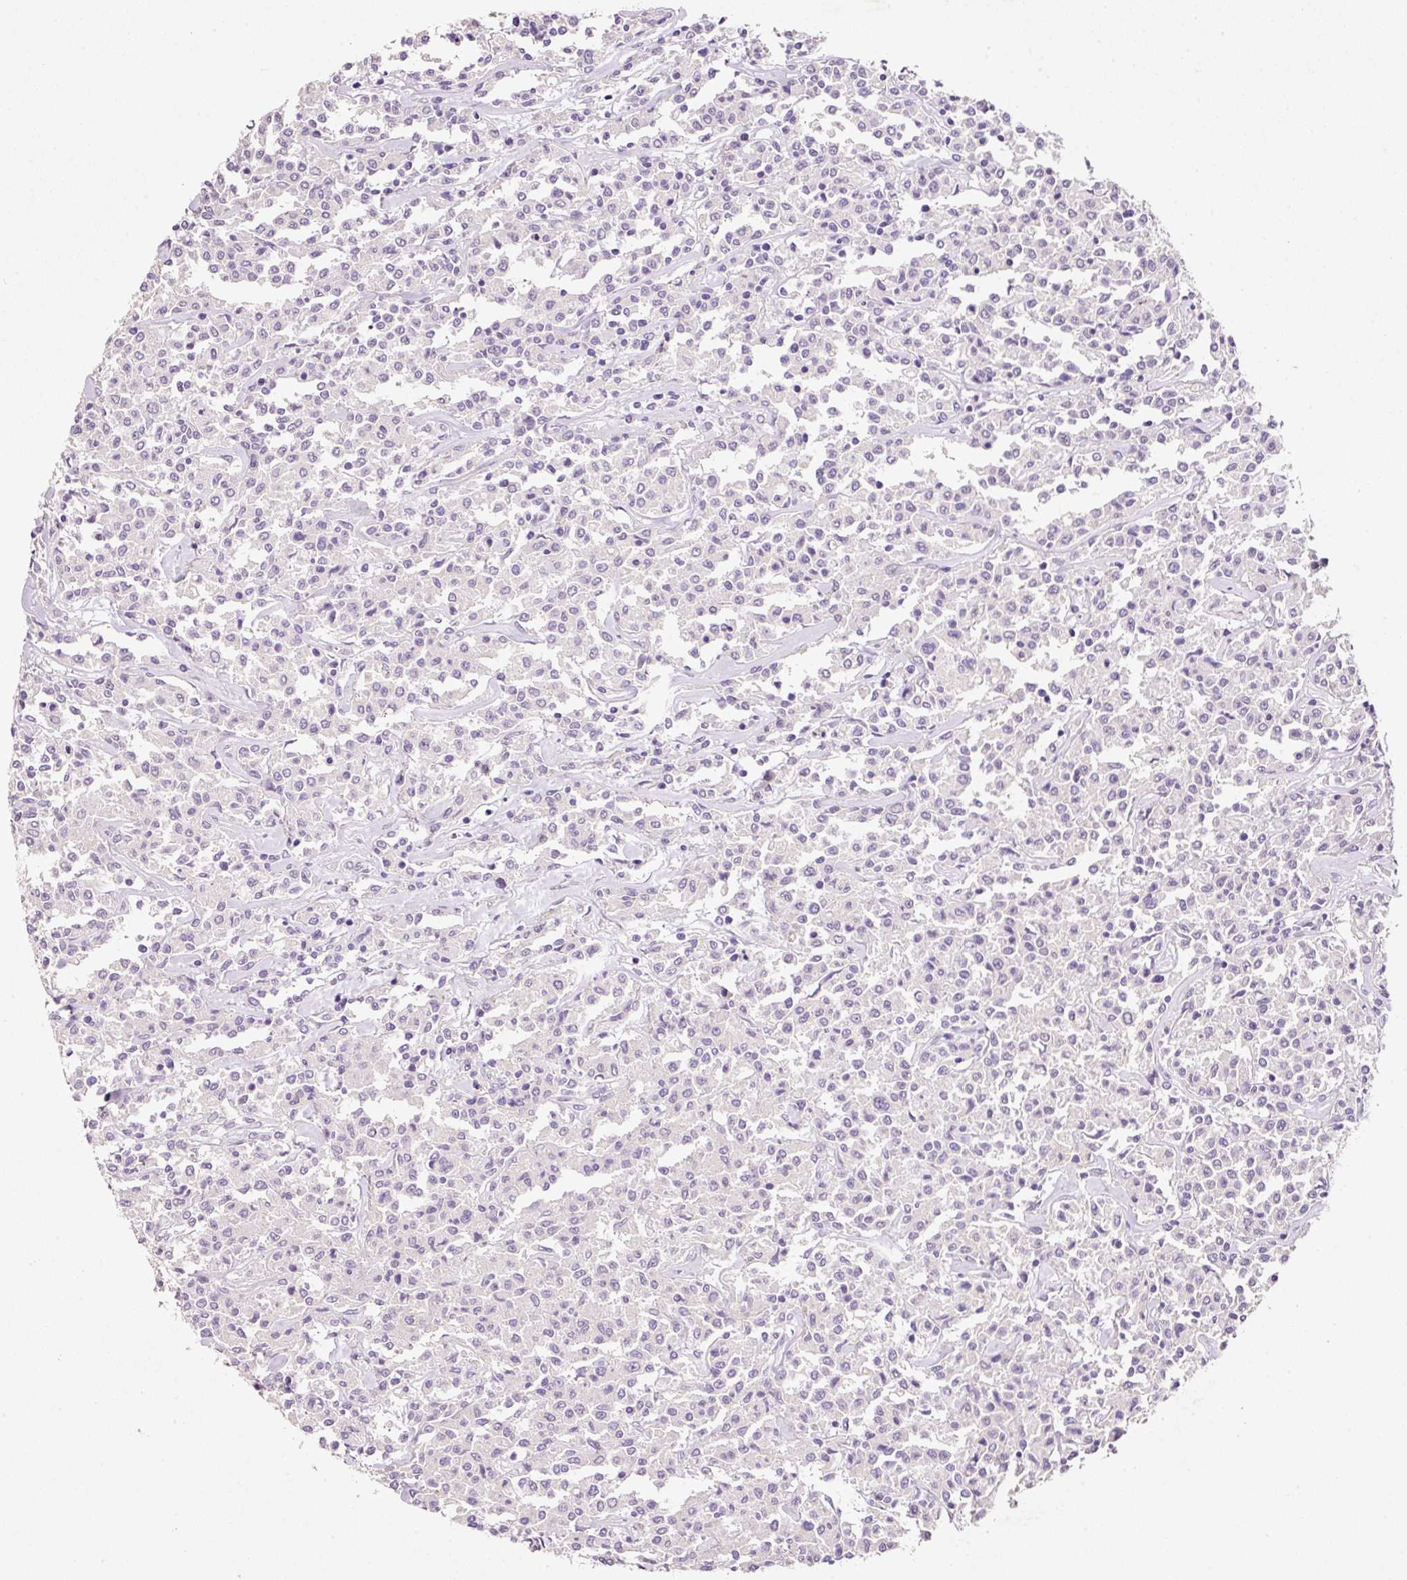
{"staining": {"intensity": "negative", "quantity": "none", "location": "none"}, "tissue": "lymphoma", "cell_type": "Tumor cells", "image_type": "cancer", "snomed": [{"axis": "morphology", "description": "Malignant lymphoma, non-Hodgkin's type, Low grade"}, {"axis": "topography", "description": "Small intestine"}], "caption": "Immunohistochemistry (IHC) photomicrograph of neoplastic tissue: human lymphoma stained with DAB (3,3'-diaminobenzidine) demonstrates no significant protein expression in tumor cells.", "gene": "TENT5C", "patient": {"sex": "female", "age": 59}}